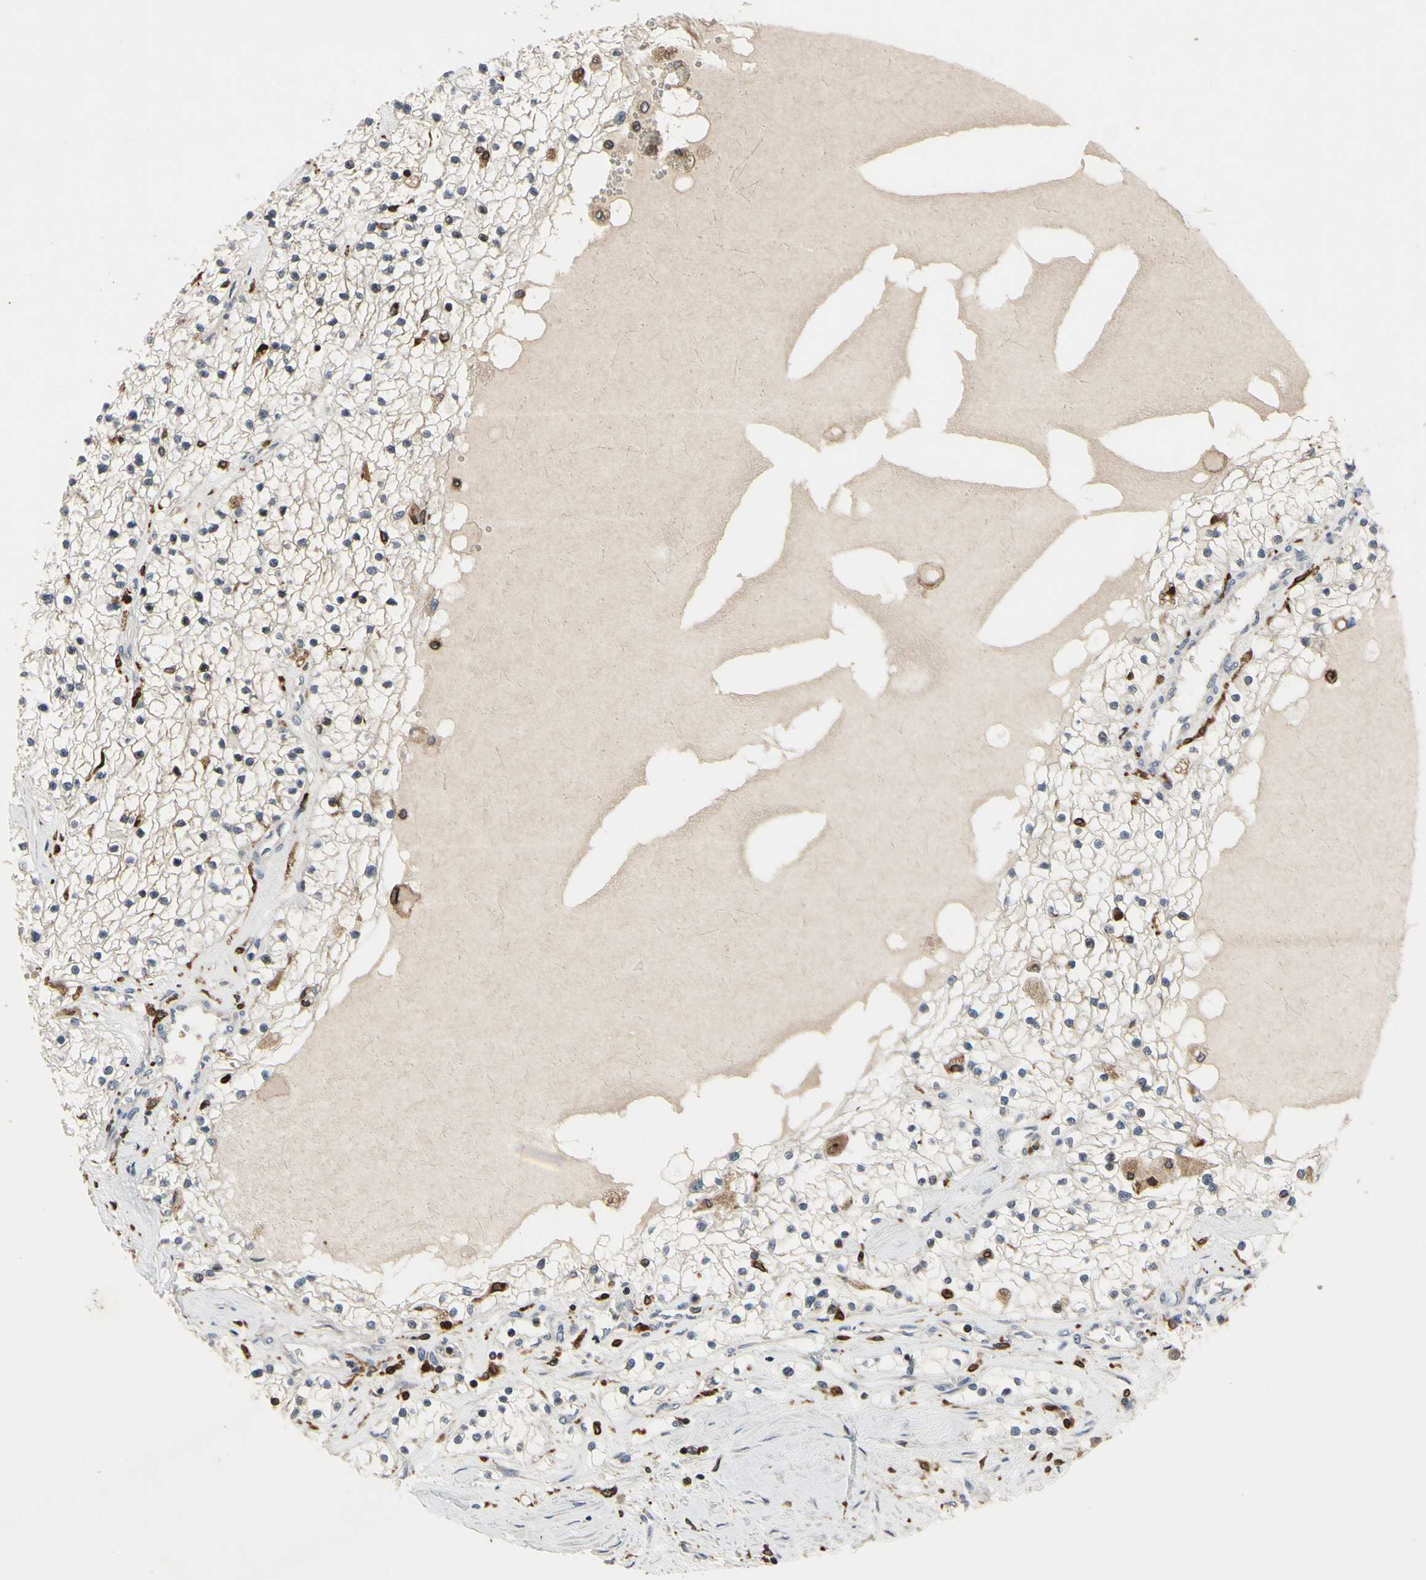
{"staining": {"intensity": "negative", "quantity": "none", "location": "none"}, "tissue": "renal cancer", "cell_type": "Tumor cells", "image_type": "cancer", "snomed": [{"axis": "morphology", "description": "Adenocarcinoma, NOS"}, {"axis": "topography", "description": "Kidney"}], "caption": "There is no significant staining in tumor cells of renal cancer (adenocarcinoma). (DAB (3,3'-diaminobenzidine) IHC with hematoxylin counter stain).", "gene": "PLXNA2", "patient": {"sex": "male", "age": 68}}